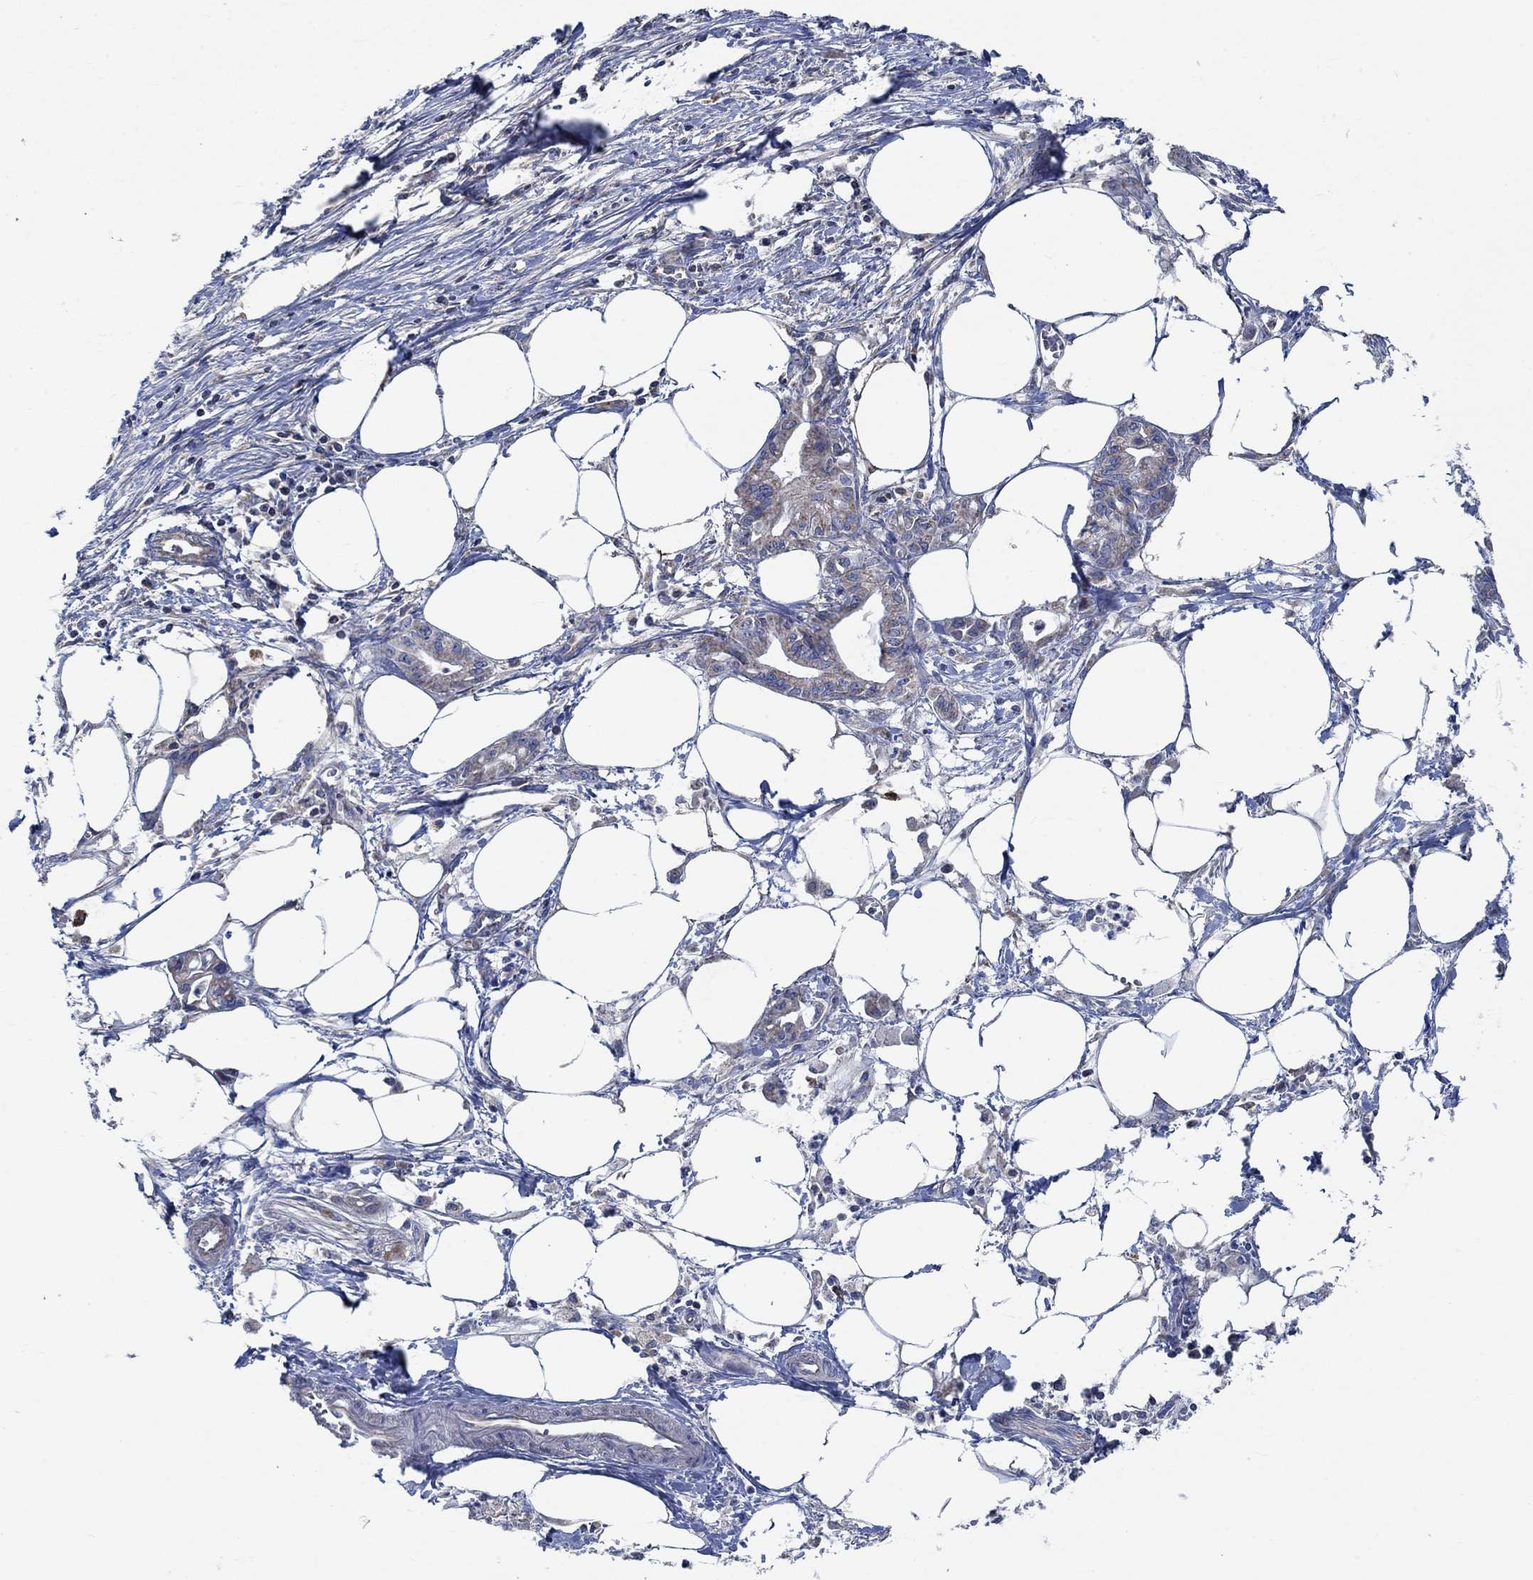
{"staining": {"intensity": "weak", "quantity": "25%-75%", "location": "cytoplasmic/membranous"}, "tissue": "pancreatic cancer", "cell_type": "Tumor cells", "image_type": "cancer", "snomed": [{"axis": "morphology", "description": "Adenocarcinoma, NOS"}, {"axis": "topography", "description": "Pancreas"}], "caption": "IHC staining of pancreatic adenocarcinoma, which displays low levels of weak cytoplasmic/membranous staining in about 25%-75% of tumor cells indicating weak cytoplasmic/membranous protein positivity. The staining was performed using DAB (brown) for protein detection and nuclei were counterstained in hematoxylin (blue).", "gene": "STXBP6", "patient": {"sex": "male", "age": 71}}